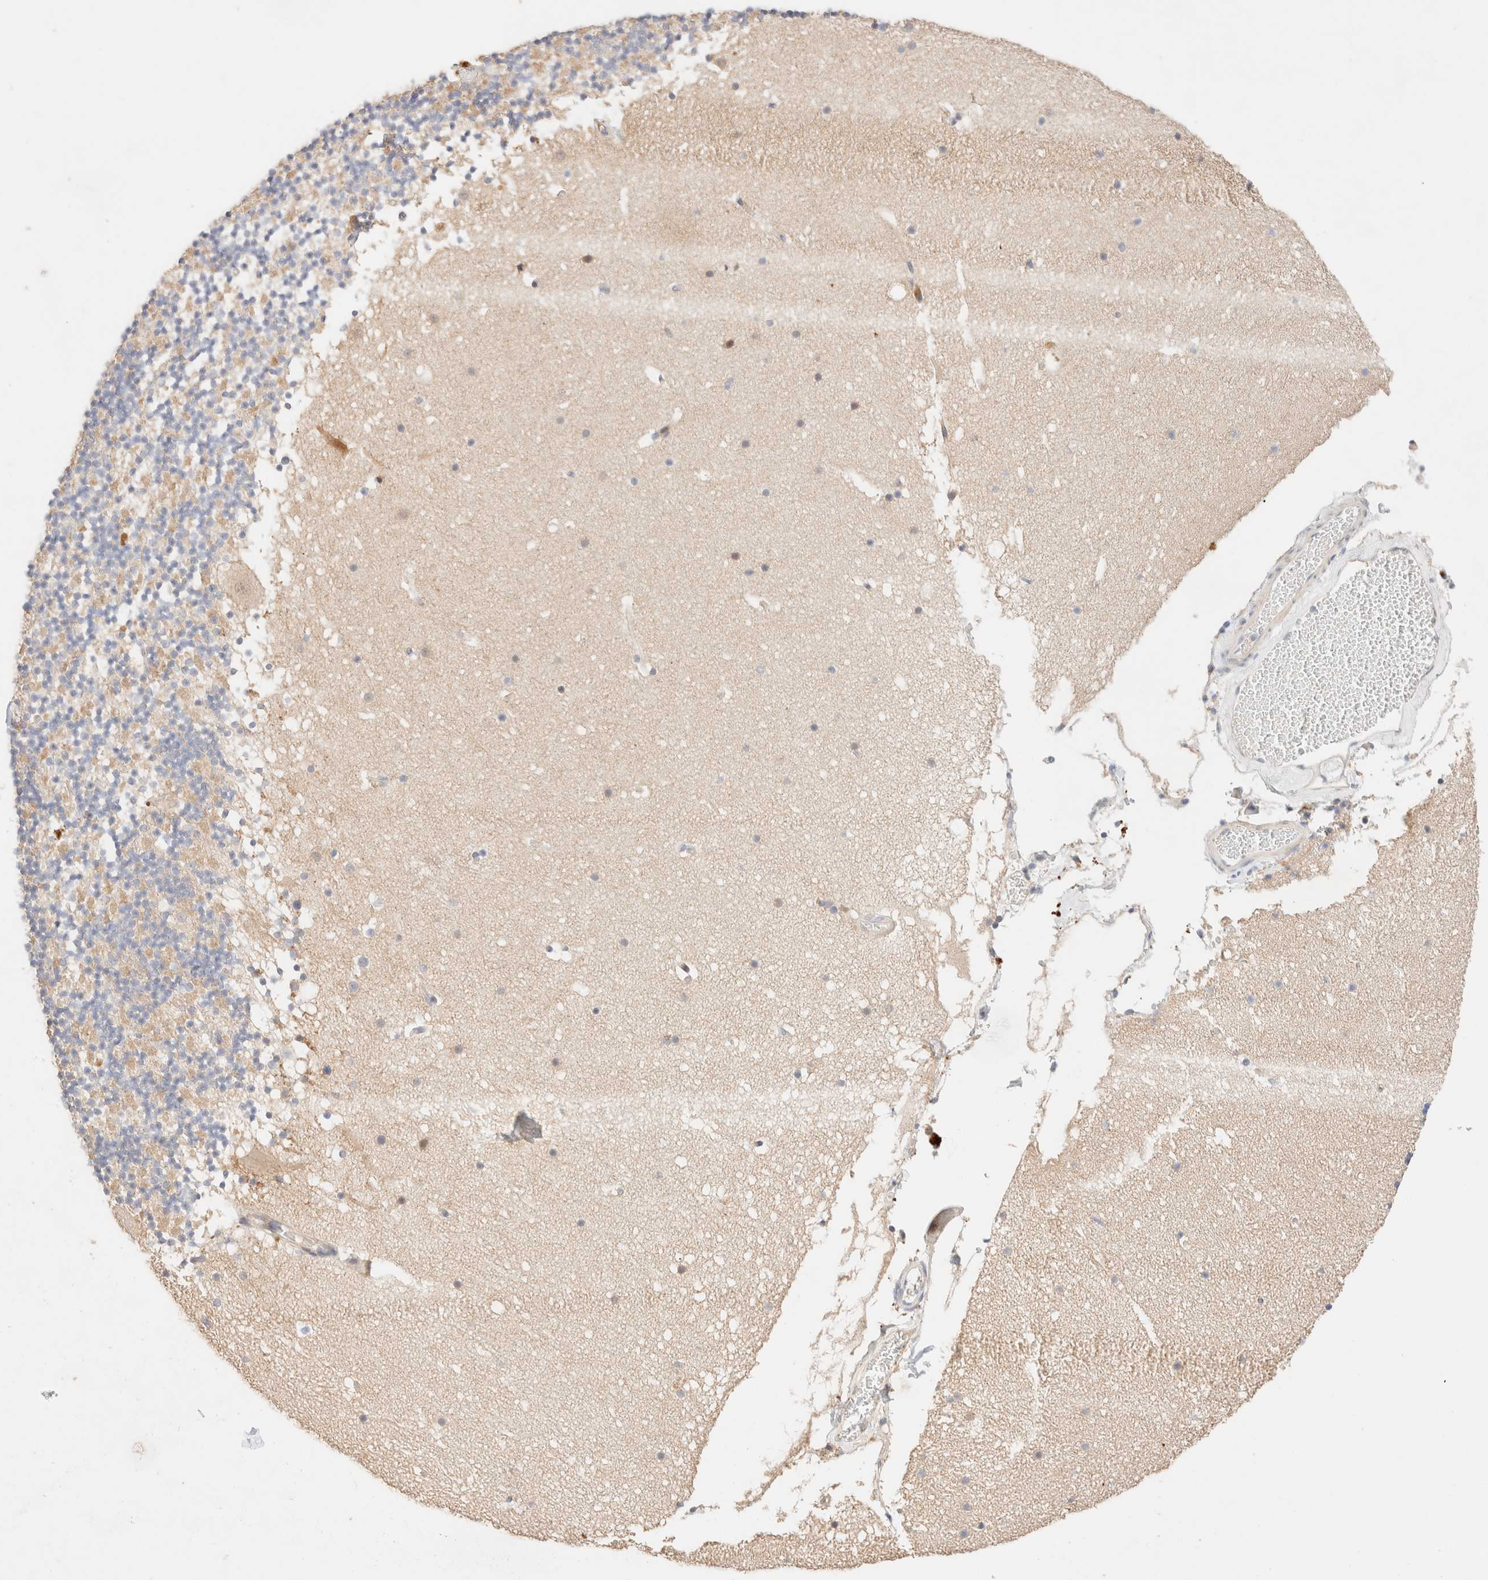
{"staining": {"intensity": "weak", "quantity": "<25%", "location": "cytoplasmic/membranous"}, "tissue": "cerebellum", "cell_type": "Cells in granular layer", "image_type": "normal", "snomed": [{"axis": "morphology", "description": "Normal tissue, NOS"}, {"axis": "topography", "description": "Cerebellum"}], "caption": "A high-resolution micrograph shows immunohistochemistry staining of normal cerebellum, which reveals no significant expression in cells in granular layer. (DAB (3,3'-diaminobenzidine) immunohistochemistry, high magnification).", "gene": "SGSM2", "patient": {"sex": "male", "age": 57}}